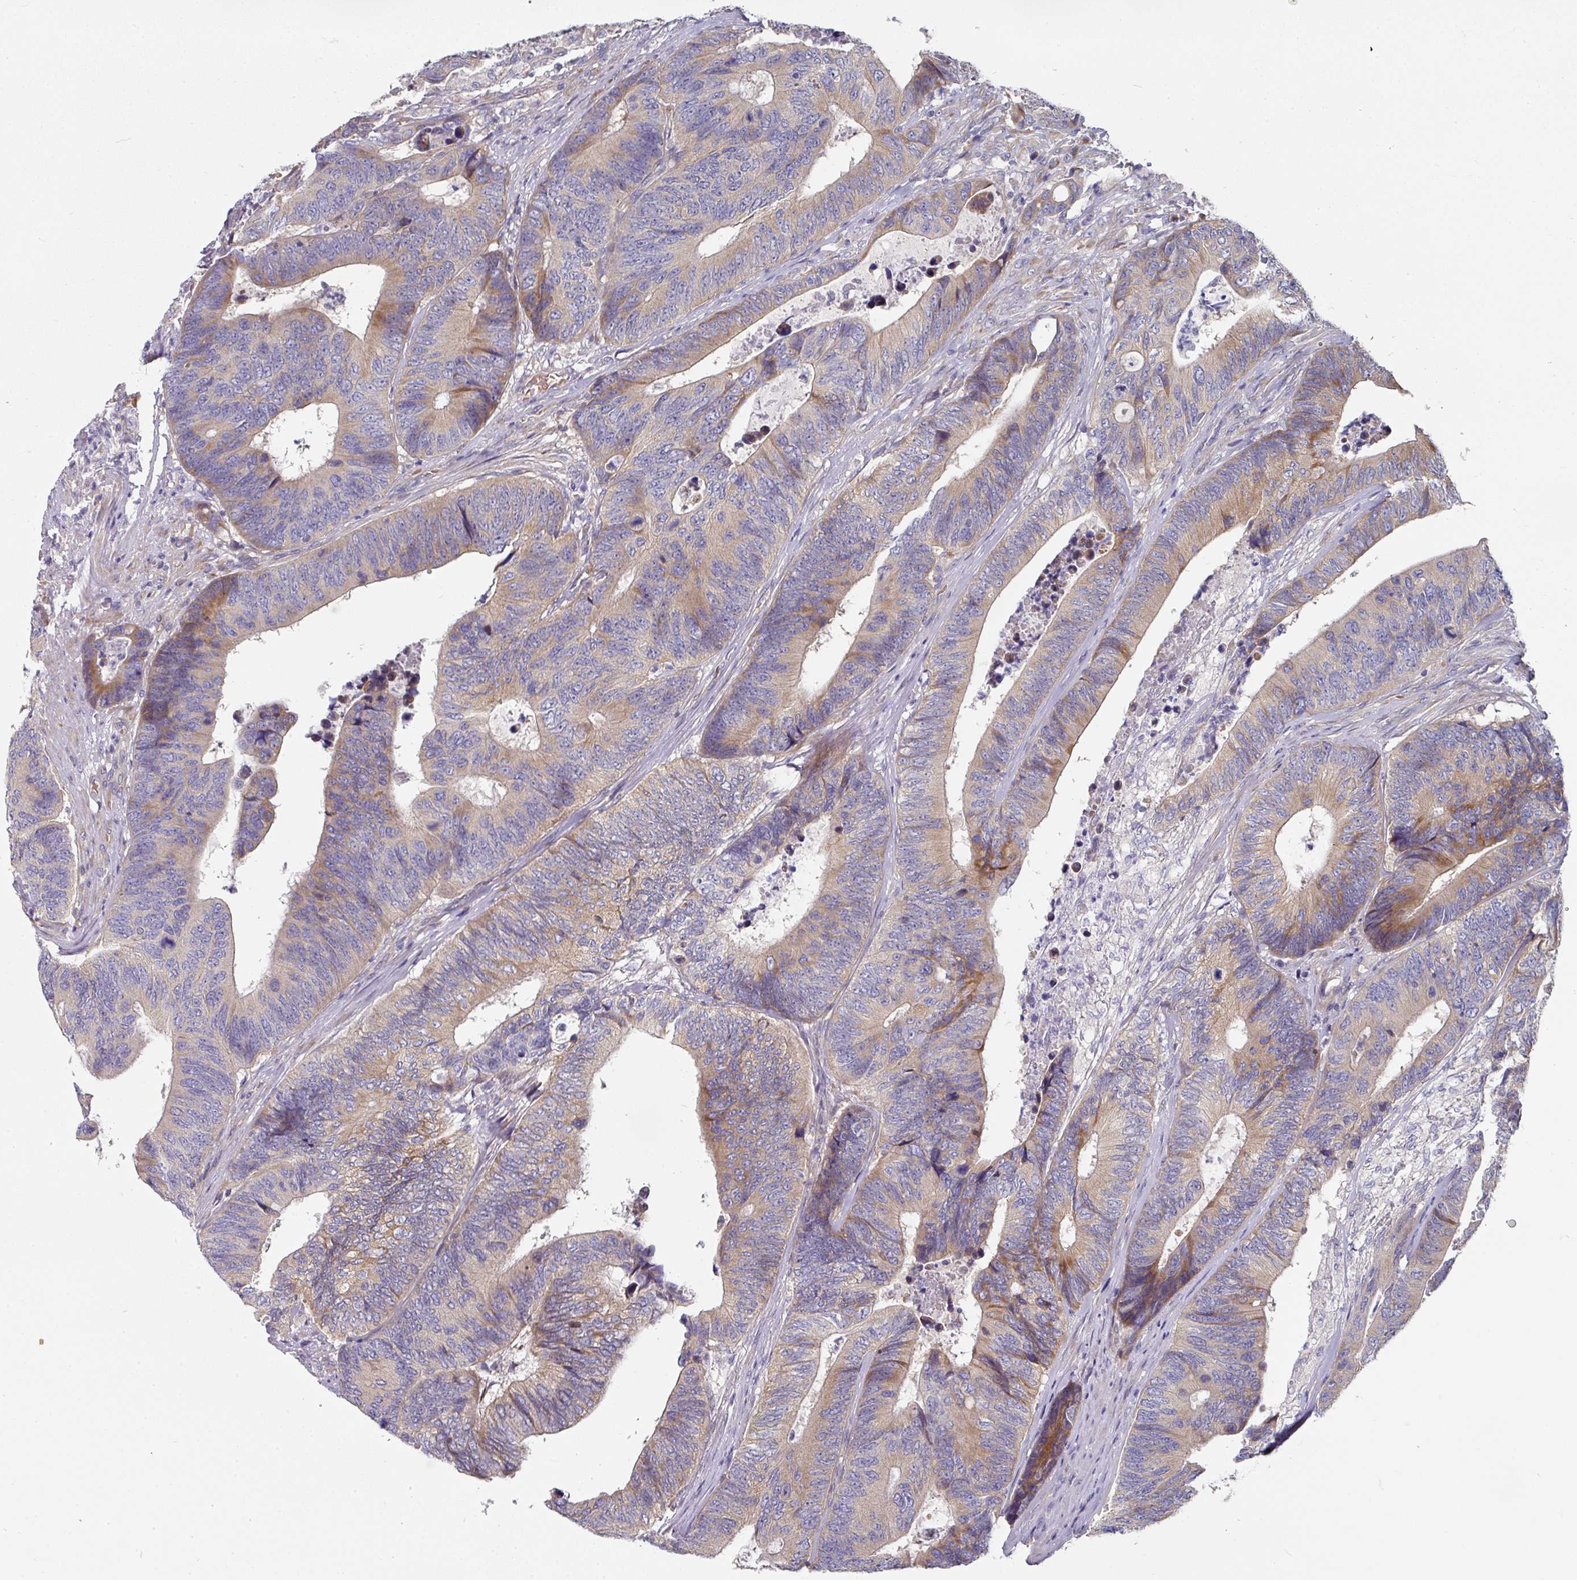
{"staining": {"intensity": "moderate", "quantity": "<25%", "location": "cytoplasmic/membranous"}, "tissue": "colorectal cancer", "cell_type": "Tumor cells", "image_type": "cancer", "snomed": [{"axis": "morphology", "description": "Adenocarcinoma, NOS"}, {"axis": "topography", "description": "Colon"}], "caption": "The photomicrograph reveals staining of adenocarcinoma (colorectal), revealing moderate cytoplasmic/membranous protein staining (brown color) within tumor cells. (DAB (3,3'-diaminobenzidine) IHC with brightfield microscopy, high magnification).", "gene": "PYROXD2", "patient": {"sex": "male", "age": 87}}